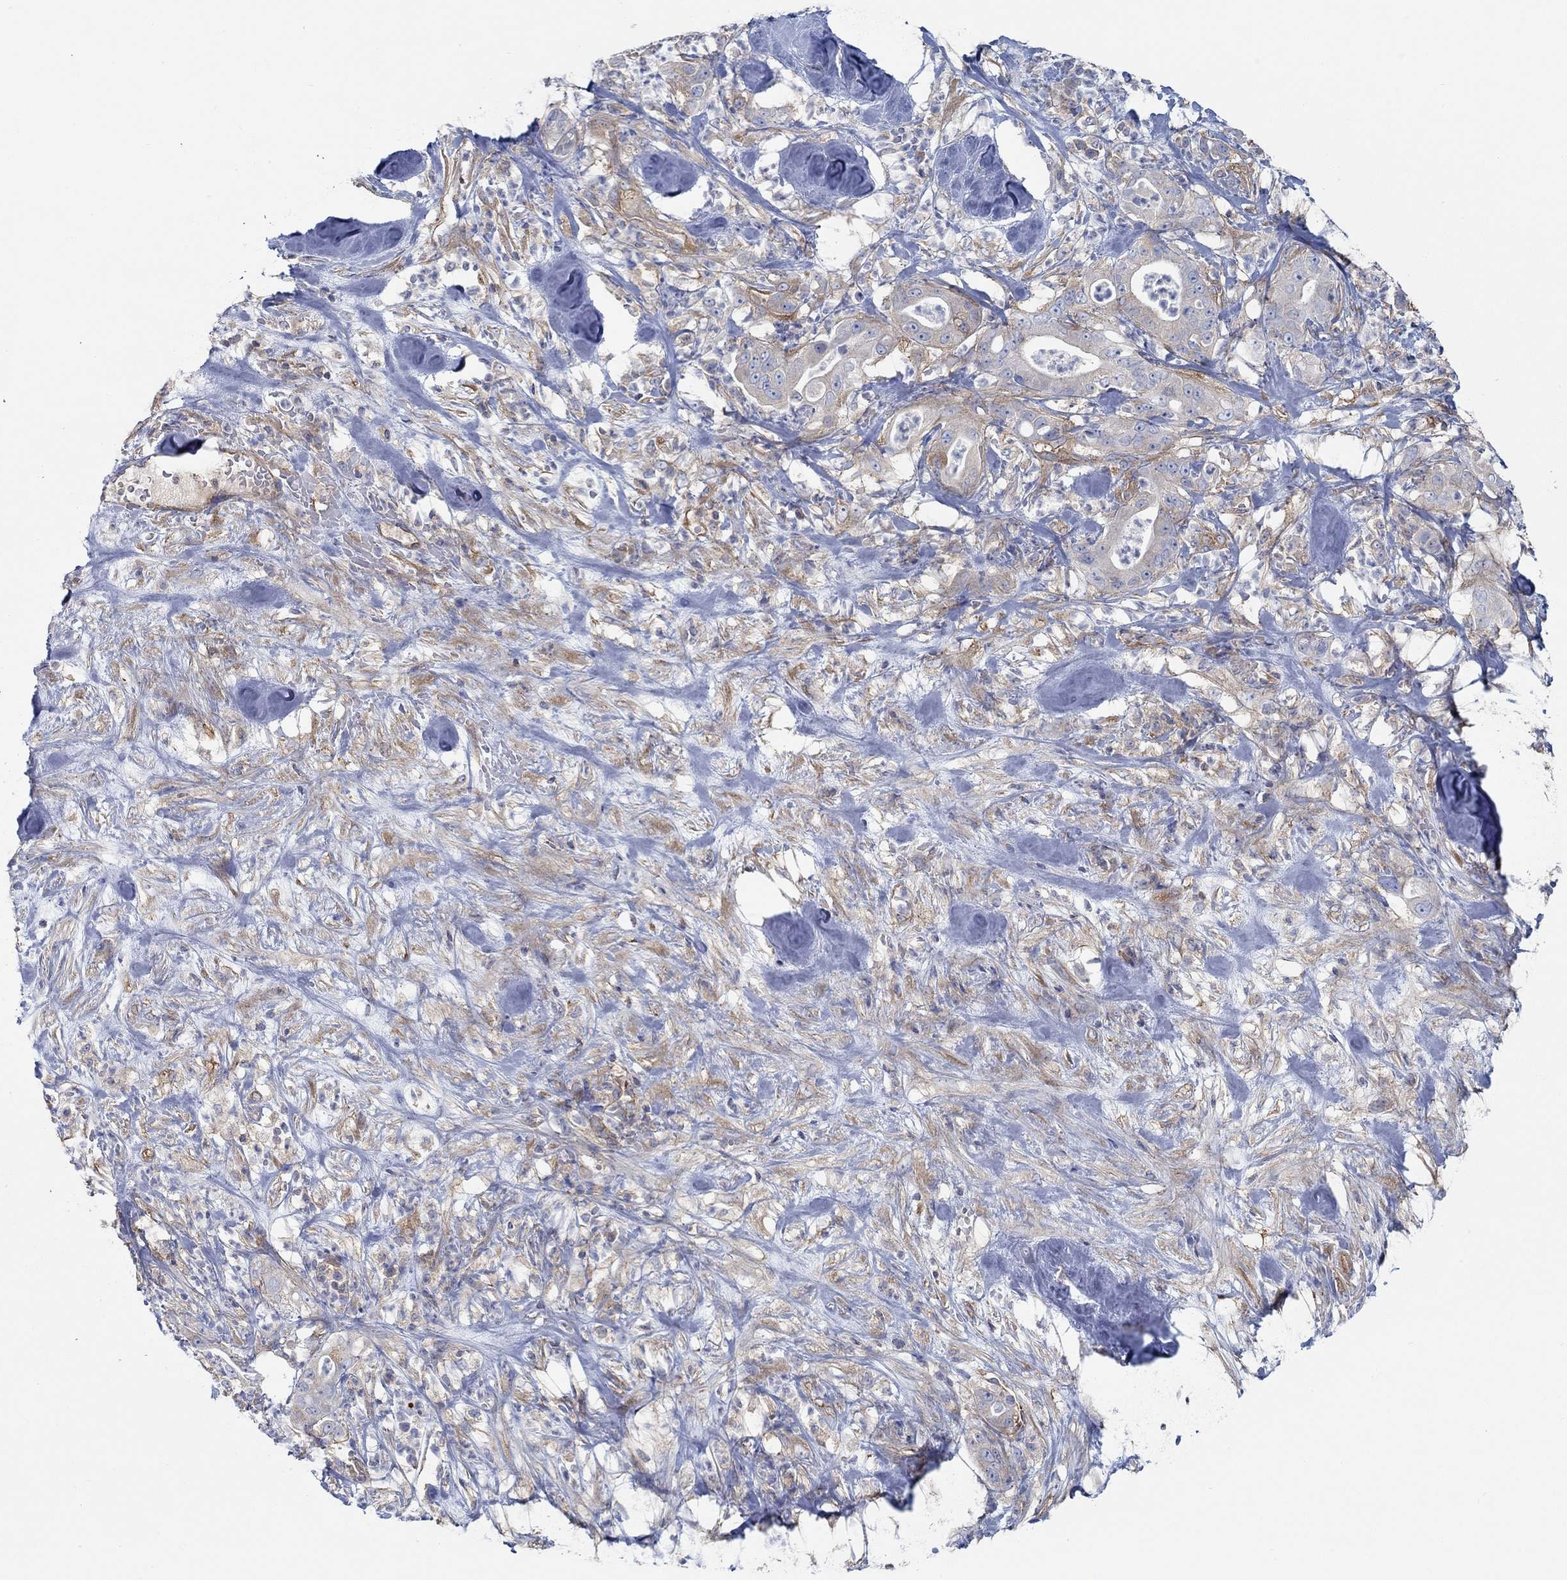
{"staining": {"intensity": "moderate", "quantity": "25%-75%", "location": "cytoplasmic/membranous"}, "tissue": "pancreatic cancer", "cell_type": "Tumor cells", "image_type": "cancer", "snomed": [{"axis": "morphology", "description": "Adenocarcinoma, NOS"}, {"axis": "topography", "description": "Pancreas"}], "caption": "Moderate cytoplasmic/membranous protein positivity is appreciated in about 25%-75% of tumor cells in pancreatic cancer.", "gene": "SPAG9", "patient": {"sex": "male", "age": 71}}